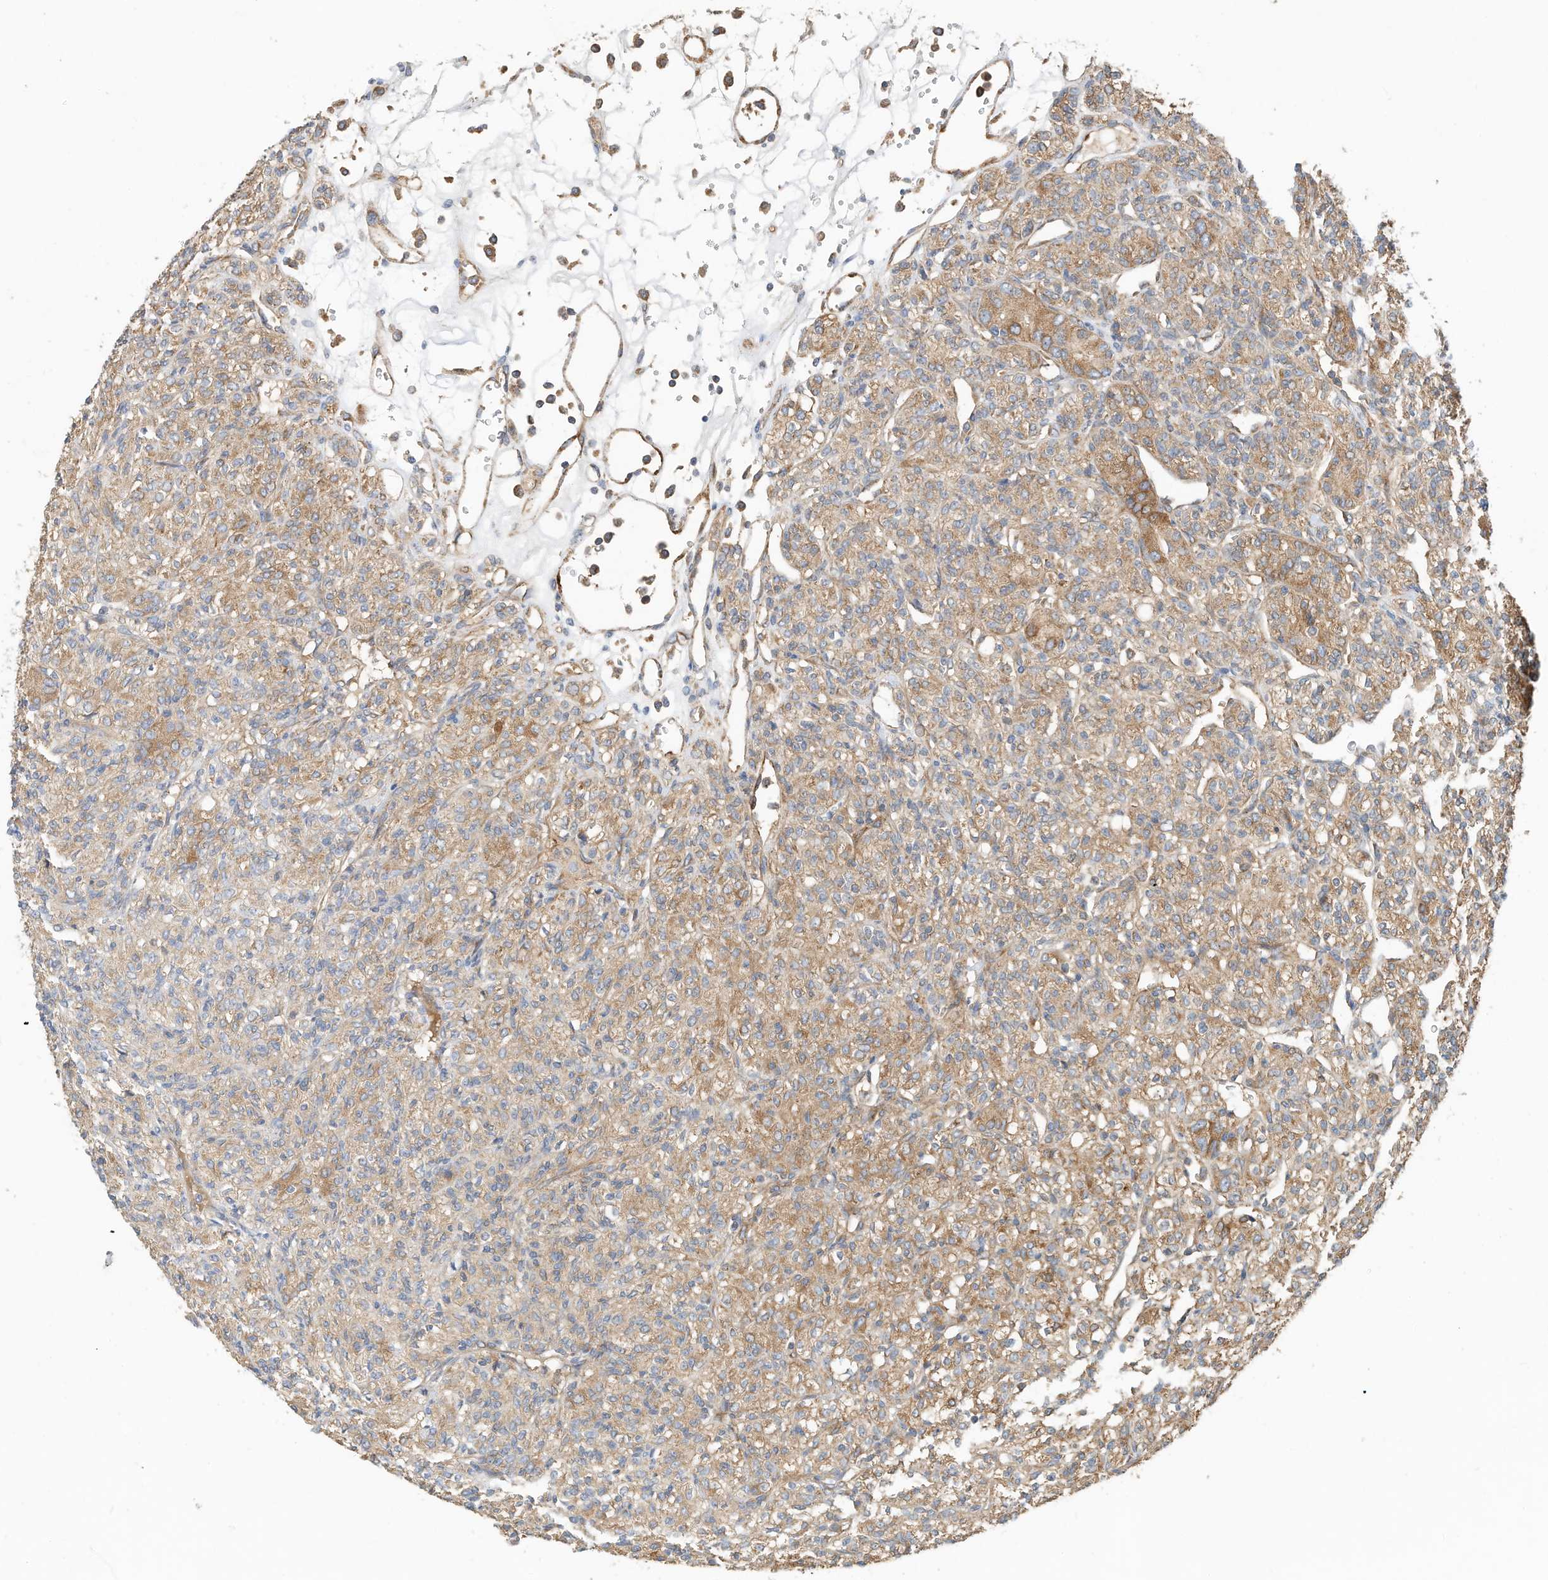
{"staining": {"intensity": "moderate", "quantity": ">75%", "location": "cytoplasmic/membranous"}, "tissue": "renal cancer", "cell_type": "Tumor cells", "image_type": "cancer", "snomed": [{"axis": "morphology", "description": "Adenocarcinoma, NOS"}, {"axis": "topography", "description": "Kidney"}], "caption": "Protein expression analysis of renal cancer displays moderate cytoplasmic/membranous positivity in approximately >75% of tumor cells.", "gene": "CPAMD8", "patient": {"sex": "male", "age": 77}}